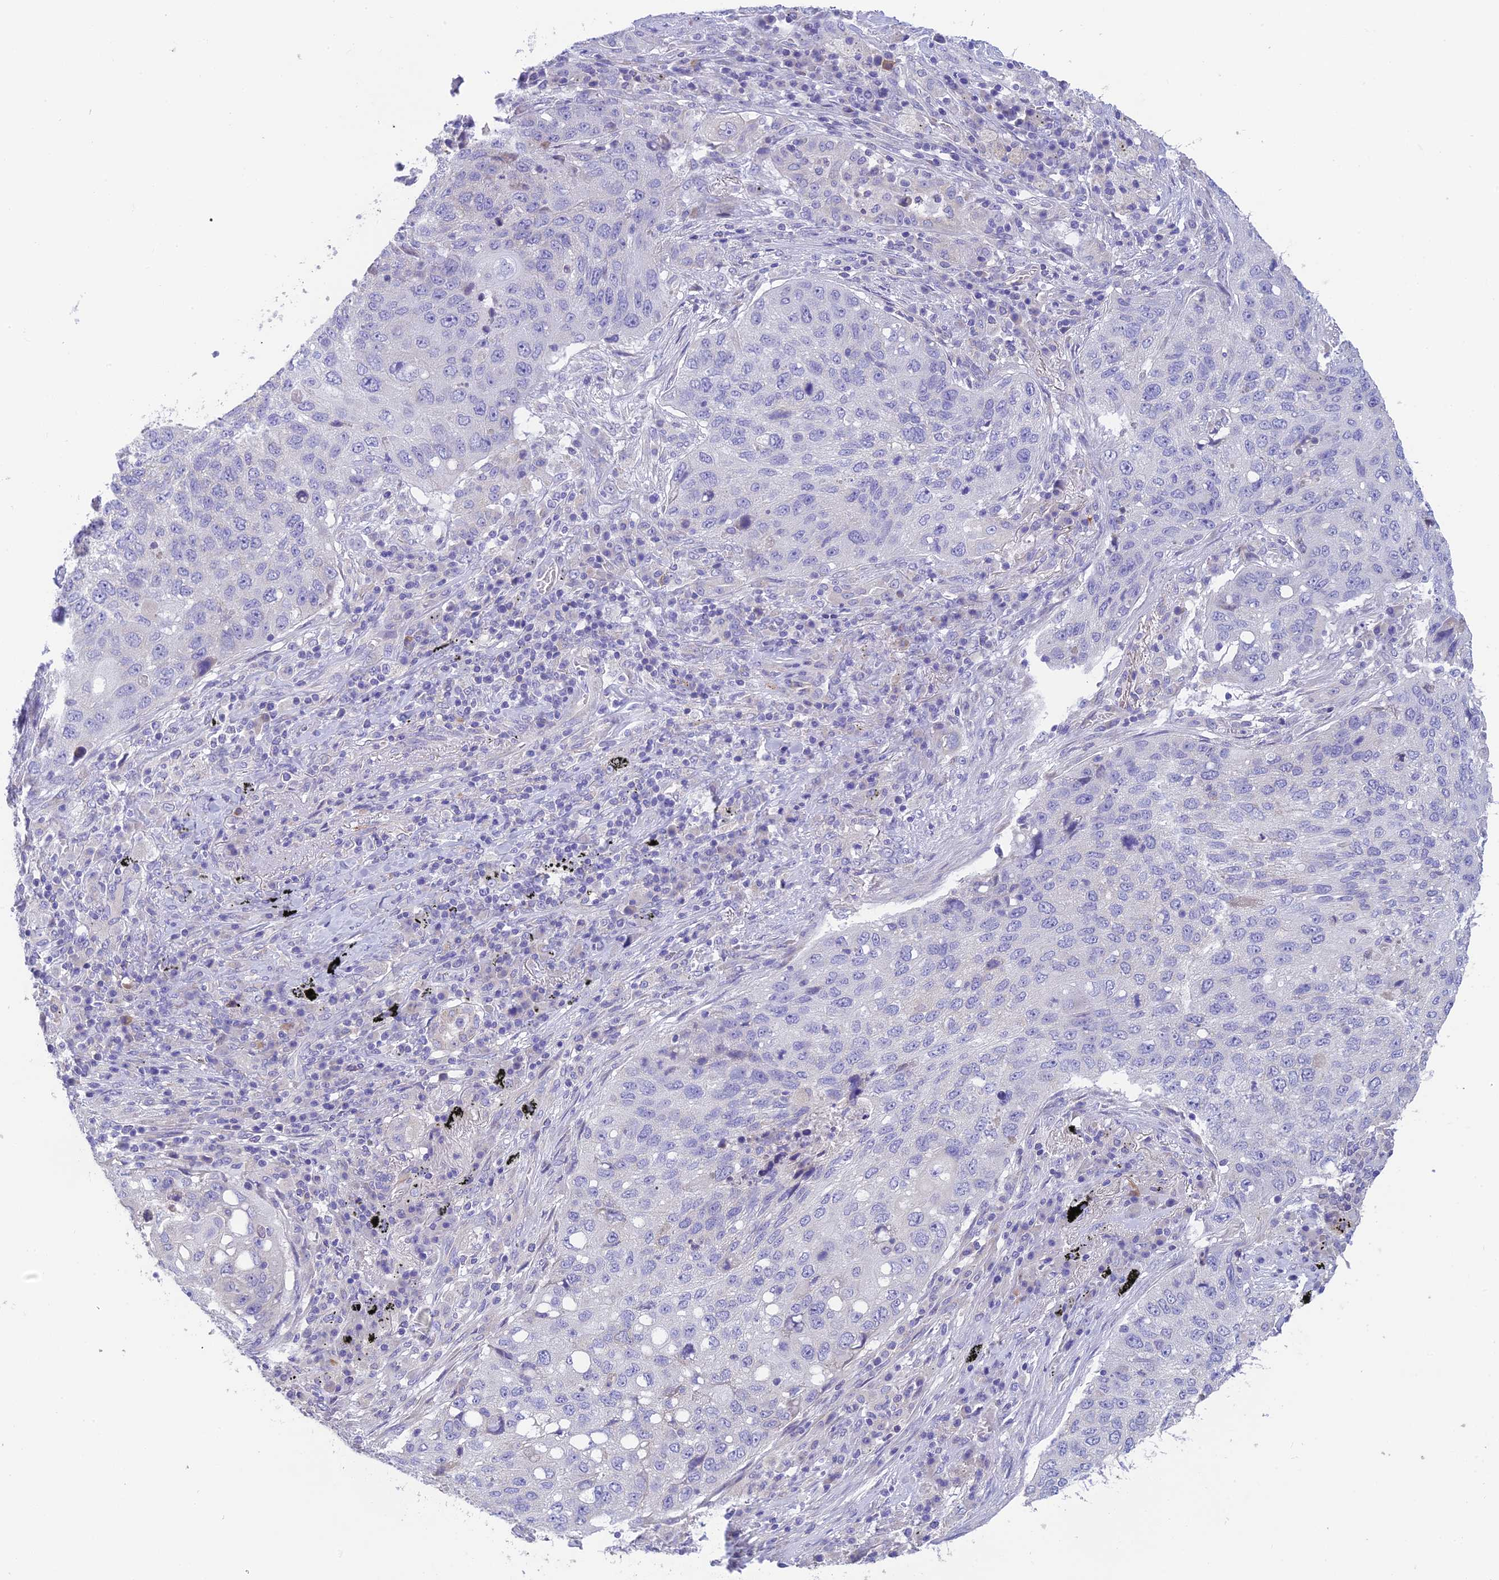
{"staining": {"intensity": "negative", "quantity": "none", "location": "none"}, "tissue": "lung cancer", "cell_type": "Tumor cells", "image_type": "cancer", "snomed": [{"axis": "morphology", "description": "Squamous cell carcinoma, NOS"}, {"axis": "topography", "description": "Lung"}], "caption": "DAB immunohistochemical staining of lung cancer demonstrates no significant expression in tumor cells. (Stains: DAB (3,3'-diaminobenzidine) immunohistochemistry (IHC) with hematoxylin counter stain, Microscopy: brightfield microscopy at high magnification).", "gene": "HSD17B2", "patient": {"sex": "female", "age": 63}}